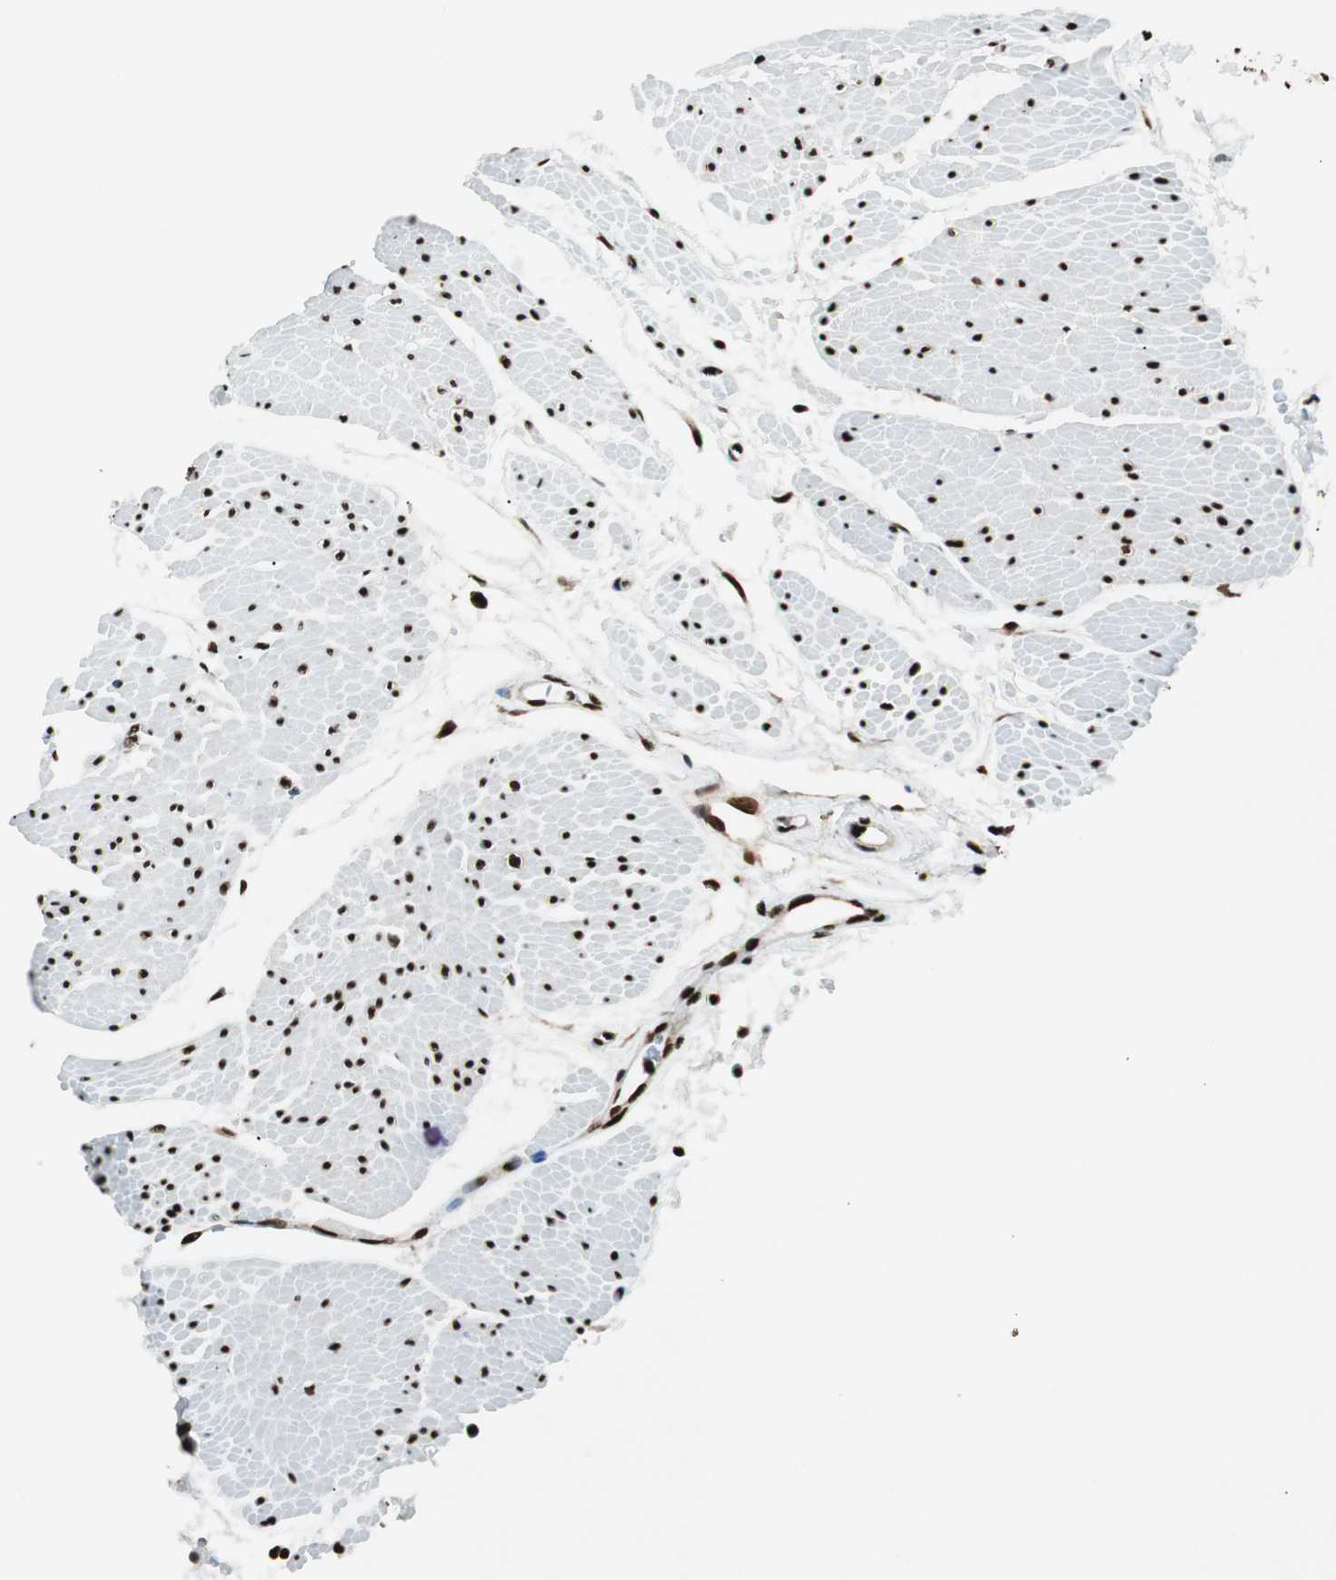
{"staining": {"intensity": "strong", "quantity": ">75%", "location": "nuclear"}, "tissue": "urinary bladder", "cell_type": "Urothelial cells", "image_type": "normal", "snomed": [{"axis": "morphology", "description": "Normal tissue, NOS"}, {"axis": "topography", "description": "Urinary bladder"}], "caption": "An image showing strong nuclear expression in approximately >75% of urothelial cells in normal urinary bladder, as visualized by brown immunohistochemical staining.", "gene": "EWSR1", "patient": {"sex": "male", "age": 51}}